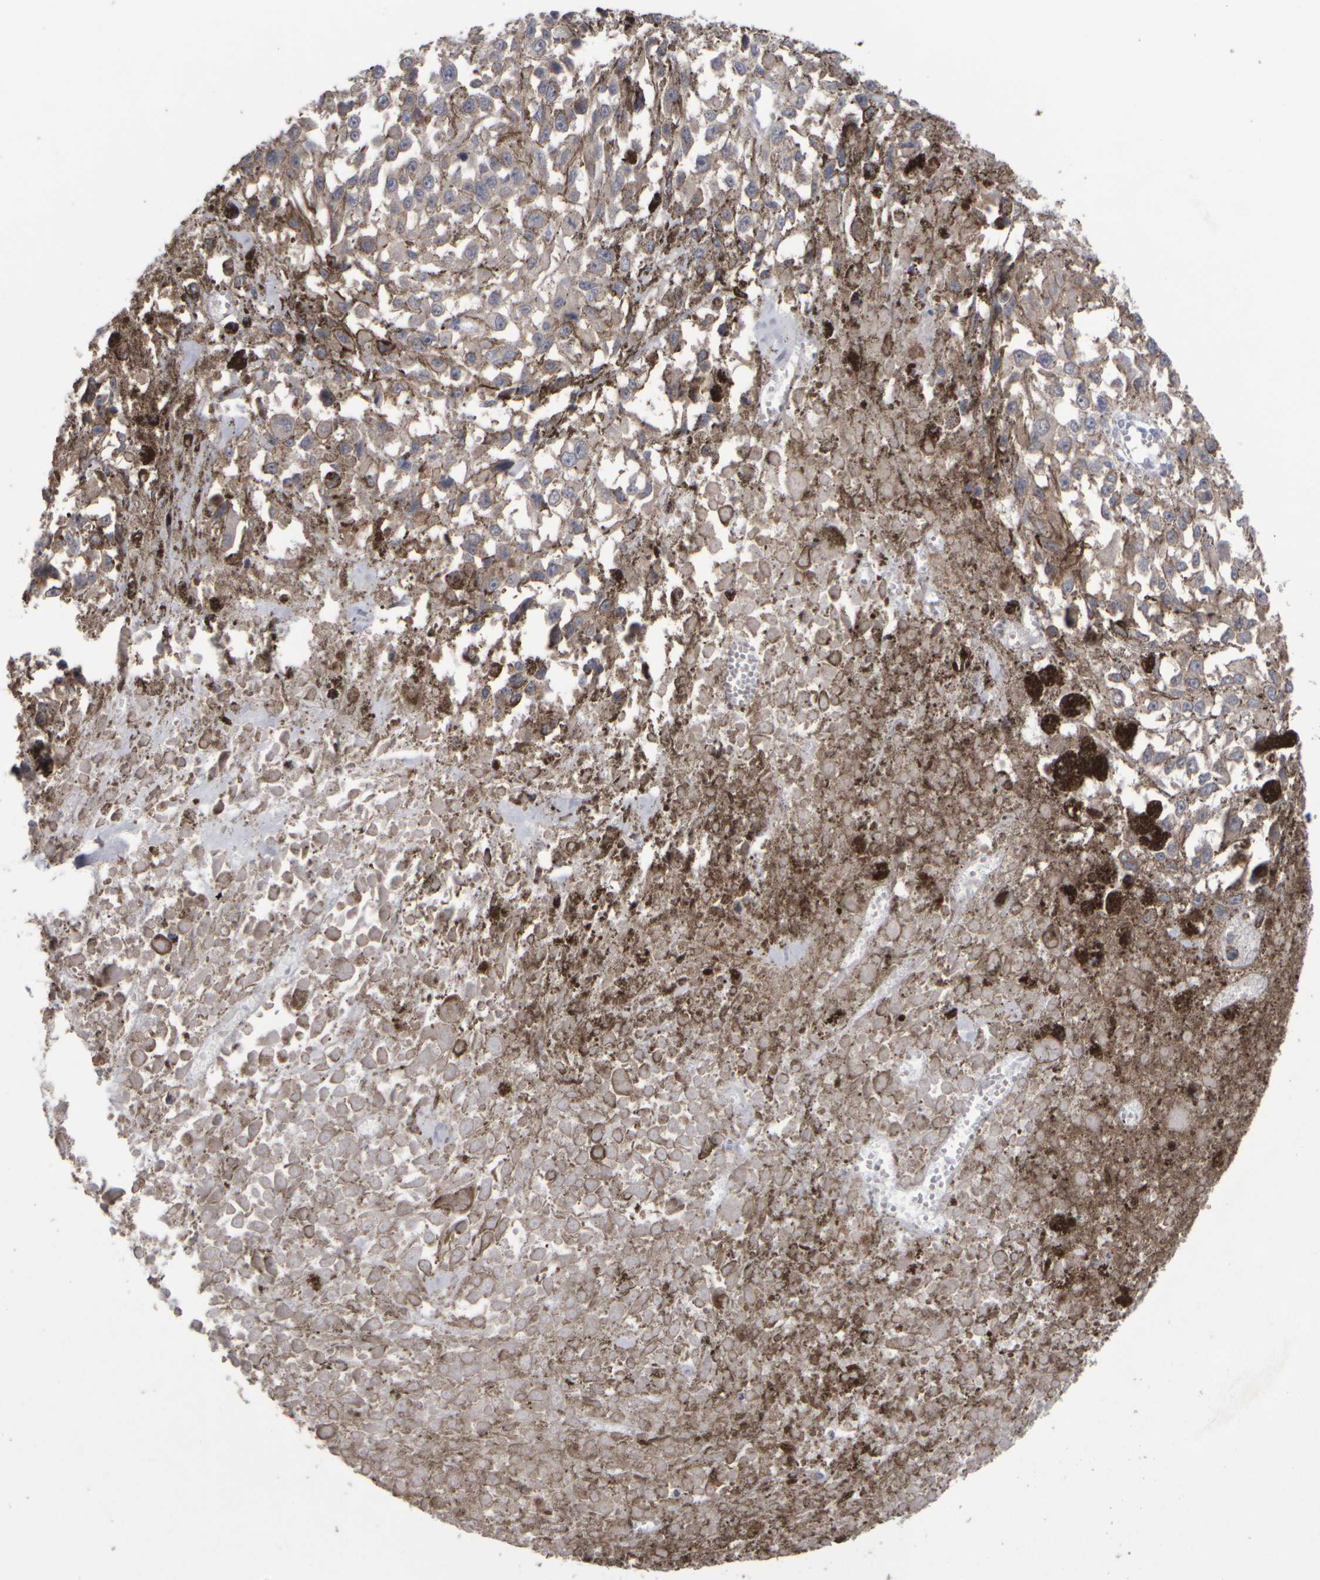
{"staining": {"intensity": "negative", "quantity": "none", "location": "none"}, "tissue": "melanoma", "cell_type": "Tumor cells", "image_type": "cancer", "snomed": [{"axis": "morphology", "description": "Malignant melanoma, Metastatic site"}, {"axis": "topography", "description": "Lymph node"}], "caption": "Tumor cells are negative for brown protein staining in malignant melanoma (metastatic site).", "gene": "EPHX2", "patient": {"sex": "male", "age": 59}}